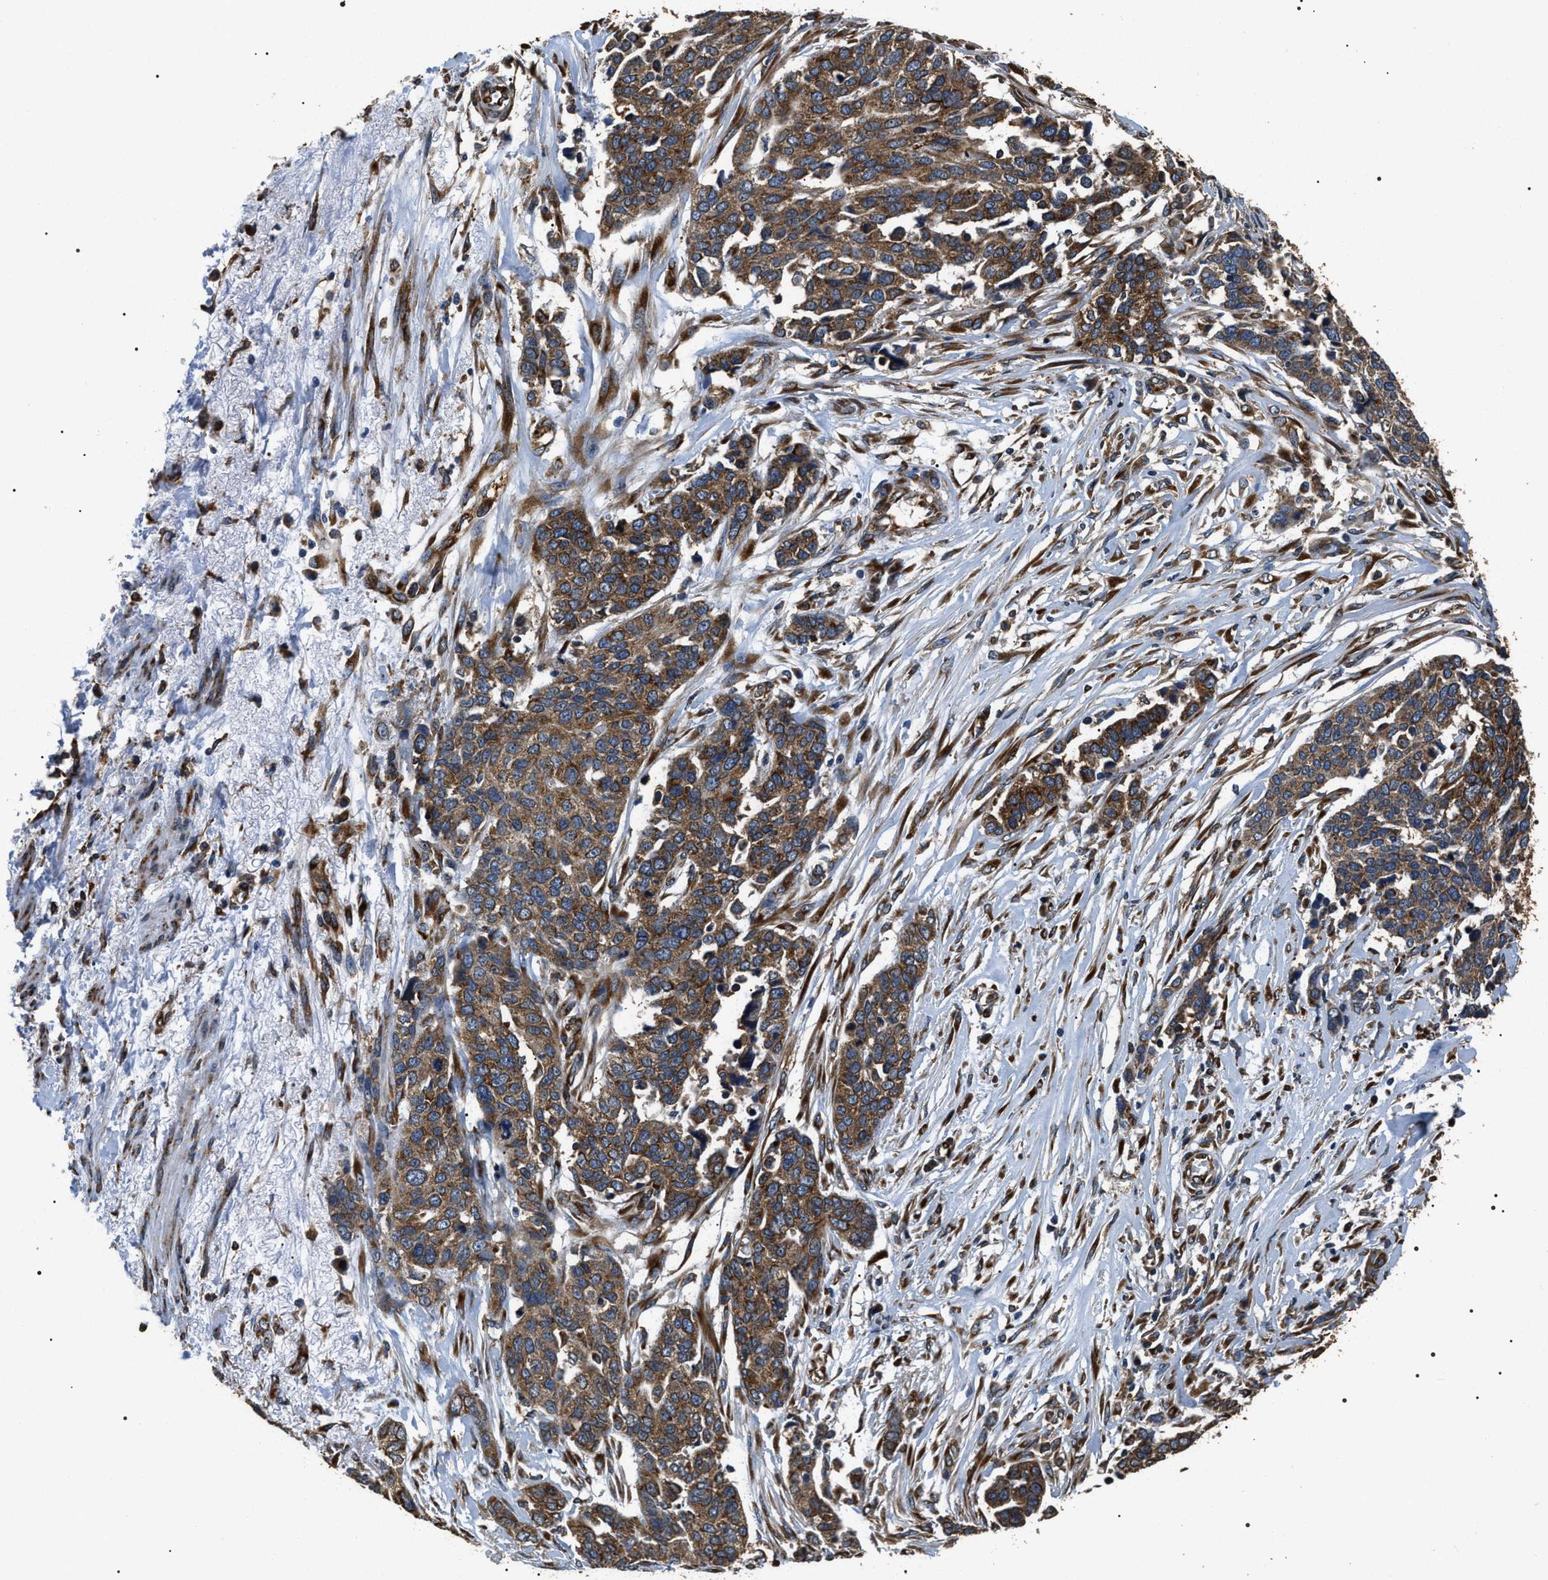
{"staining": {"intensity": "strong", "quantity": ">75%", "location": "cytoplasmic/membranous"}, "tissue": "ovarian cancer", "cell_type": "Tumor cells", "image_type": "cancer", "snomed": [{"axis": "morphology", "description": "Cystadenocarcinoma, serous, NOS"}, {"axis": "topography", "description": "Ovary"}], "caption": "High-magnification brightfield microscopy of ovarian cancer stained with DAB (3,3'-diaminobenzidine) (brown) and counterstained with hematoxylin (blue). tumor cells exhibit strong cytoplasmic/membranous expression is seen in approximately>75% of cells. (DAB (3,3'-diaminobenzidine) IHC, brown staining for protein, blue staining for nuclei).", "gene": "KTN1", "patient": {"sex": "female", "age": 44}}